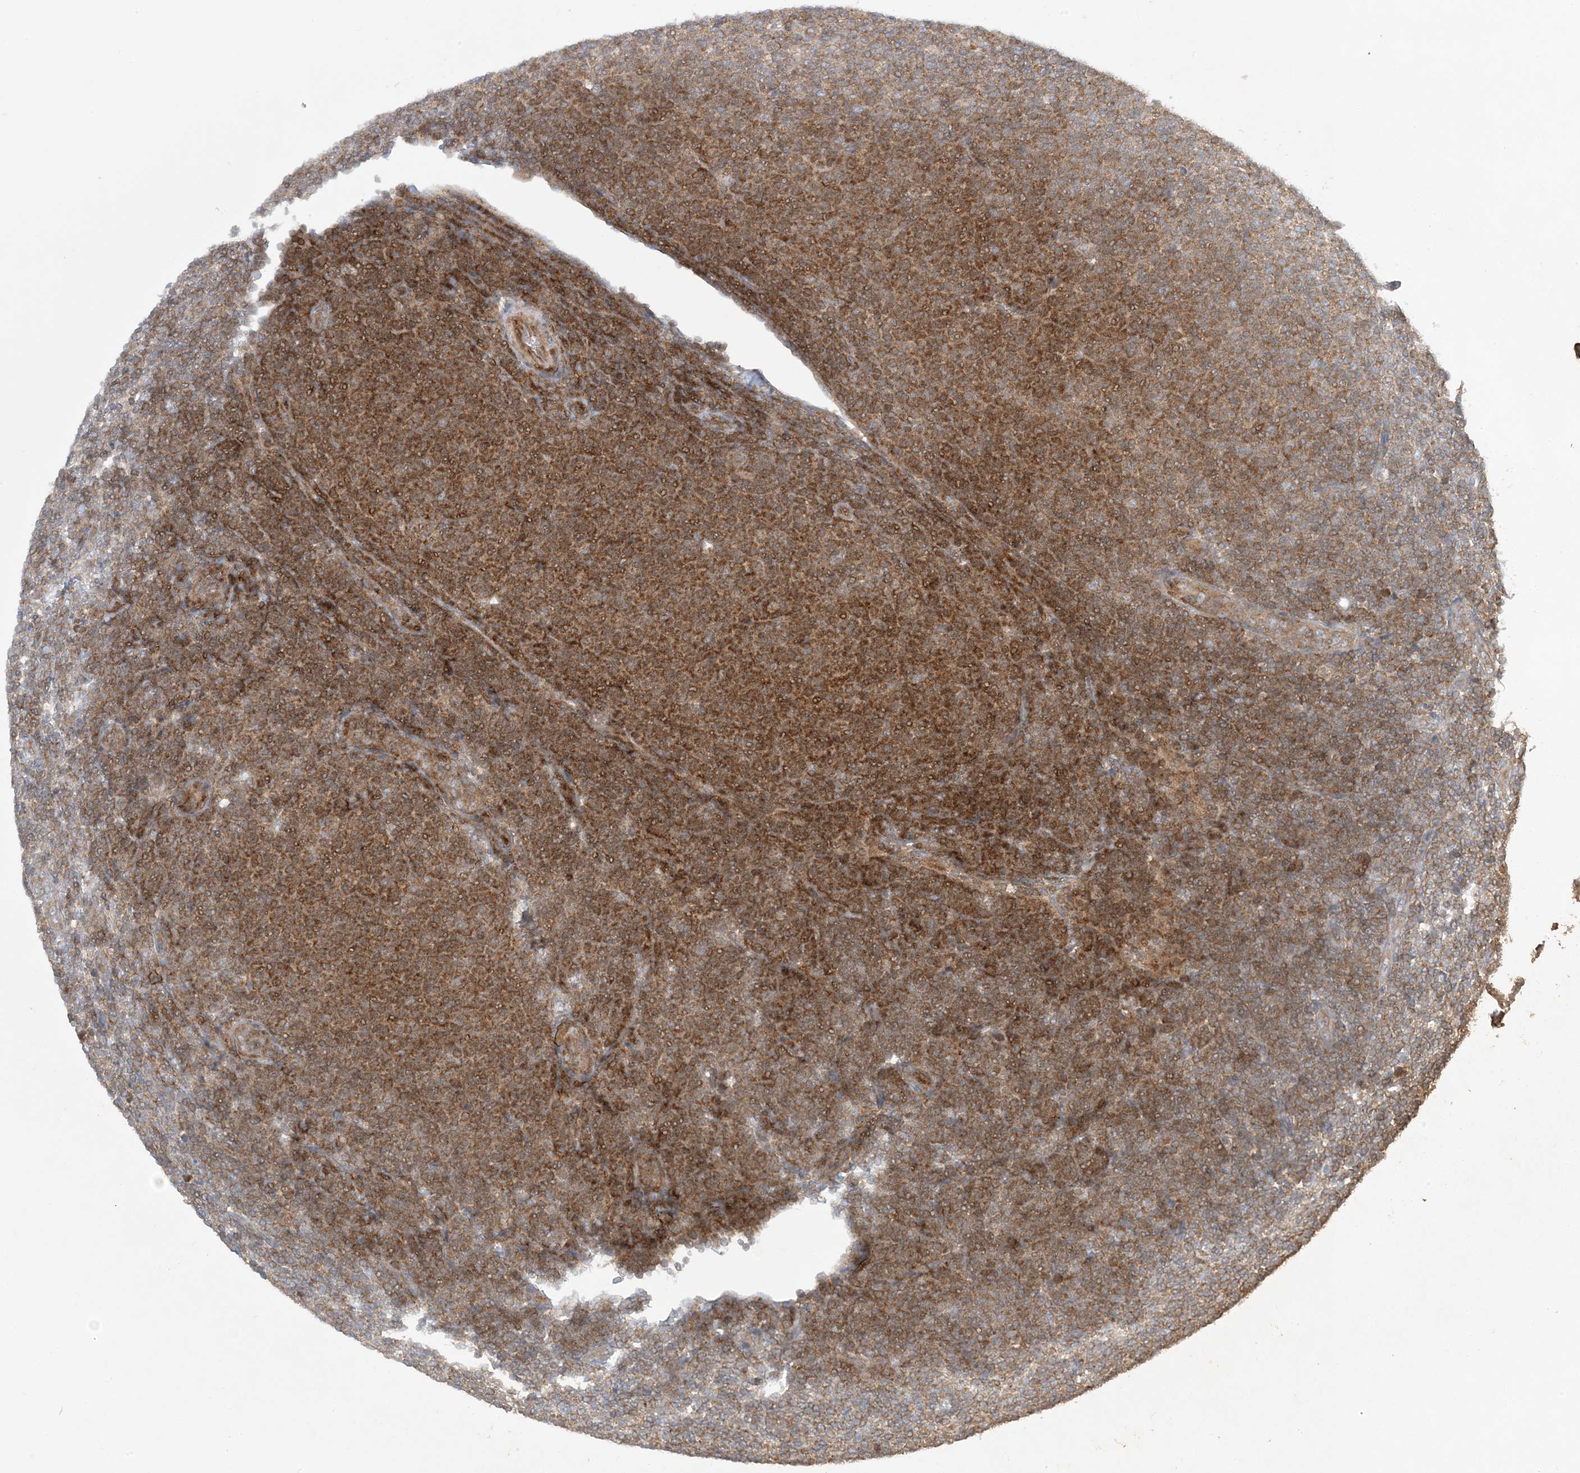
{"staining": {"intensity": "strong", "quantity": "25%-75%", "location": "cytoplasmic/membranous"}, "tissue": "lymphoma", "cell_type": "Tumor cells", "image_type": "cancer", "snomed": [{"axis": "morphology", "description": "Malignant lymphoma, non-Hodgkin's type, Low grade"}, {"axis": "topography", "description": "Lymph node"}], "caption": "Low-grade malignant lymphoma, non-Hodgkin's type stained with a brown dye shows strong cytoplasmic/membranous positive positivity in approximately 25%-75% of tumor cells.", "gene": "ATP13A2", "patient": {"sex": "male", "age": 66}}